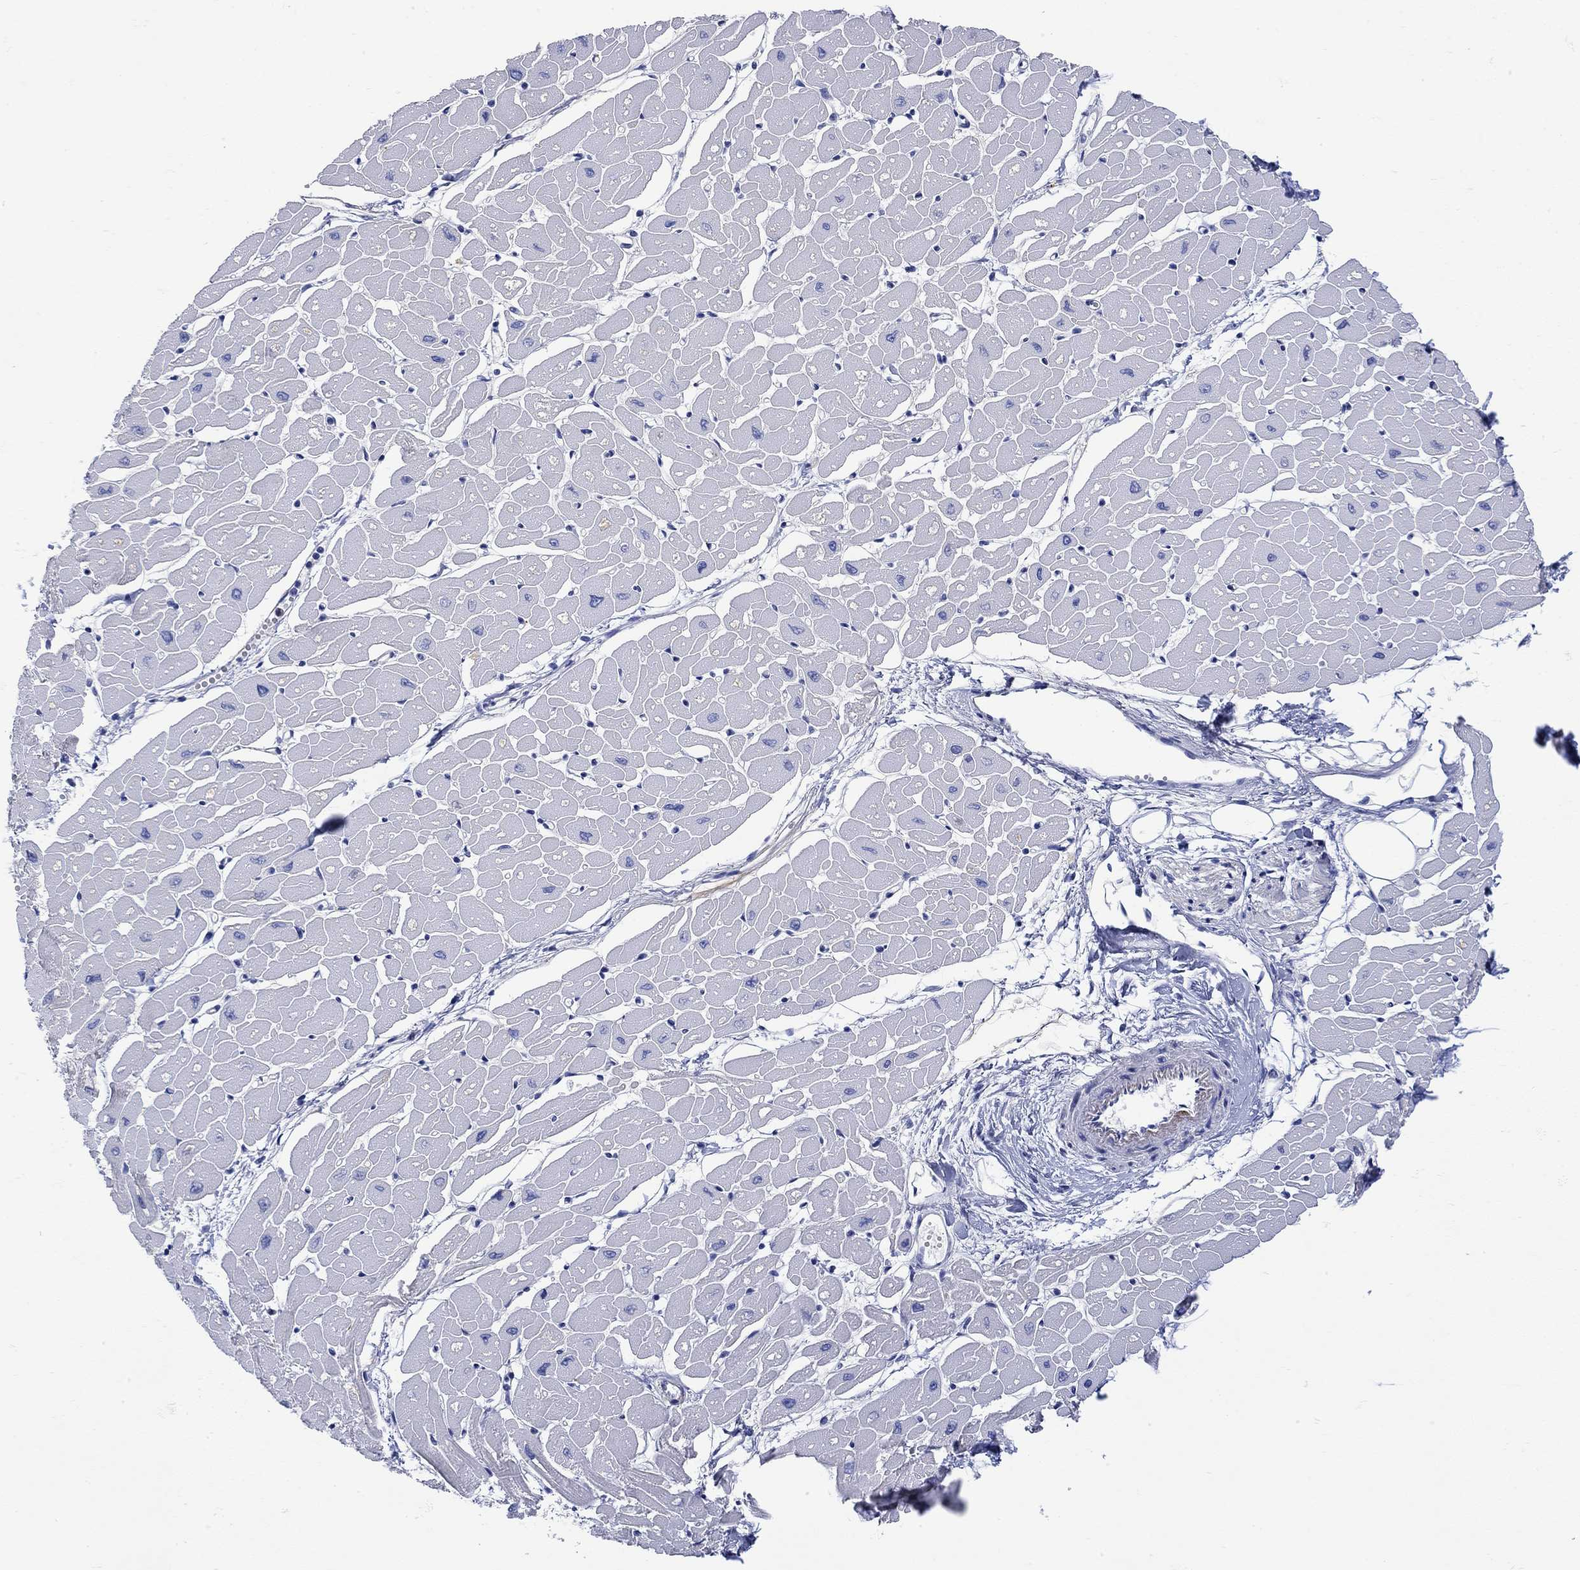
{"staining": {"intensity": "negative", "quantity": "none", "location": "none"}, "tissue": "heart muscle", "cell_type": "Cardiomyocytes", "image_type": "normal", "snomed": [{"axis": "morphology", "description": "Normal tissue, NOS"}, {"axis": "topography", "description": "Heart"}], "caption": "Cardiomyocytes are negative for brown protein staining in unremarkable heart muscle. (Brightfield microscopy of DAB (3,3'-diaminobenzidine) immunohistochemistry (IHC) at high magnification).", "gene": "ANKMY1", "patient": {"sex": "male", "age": 57}}